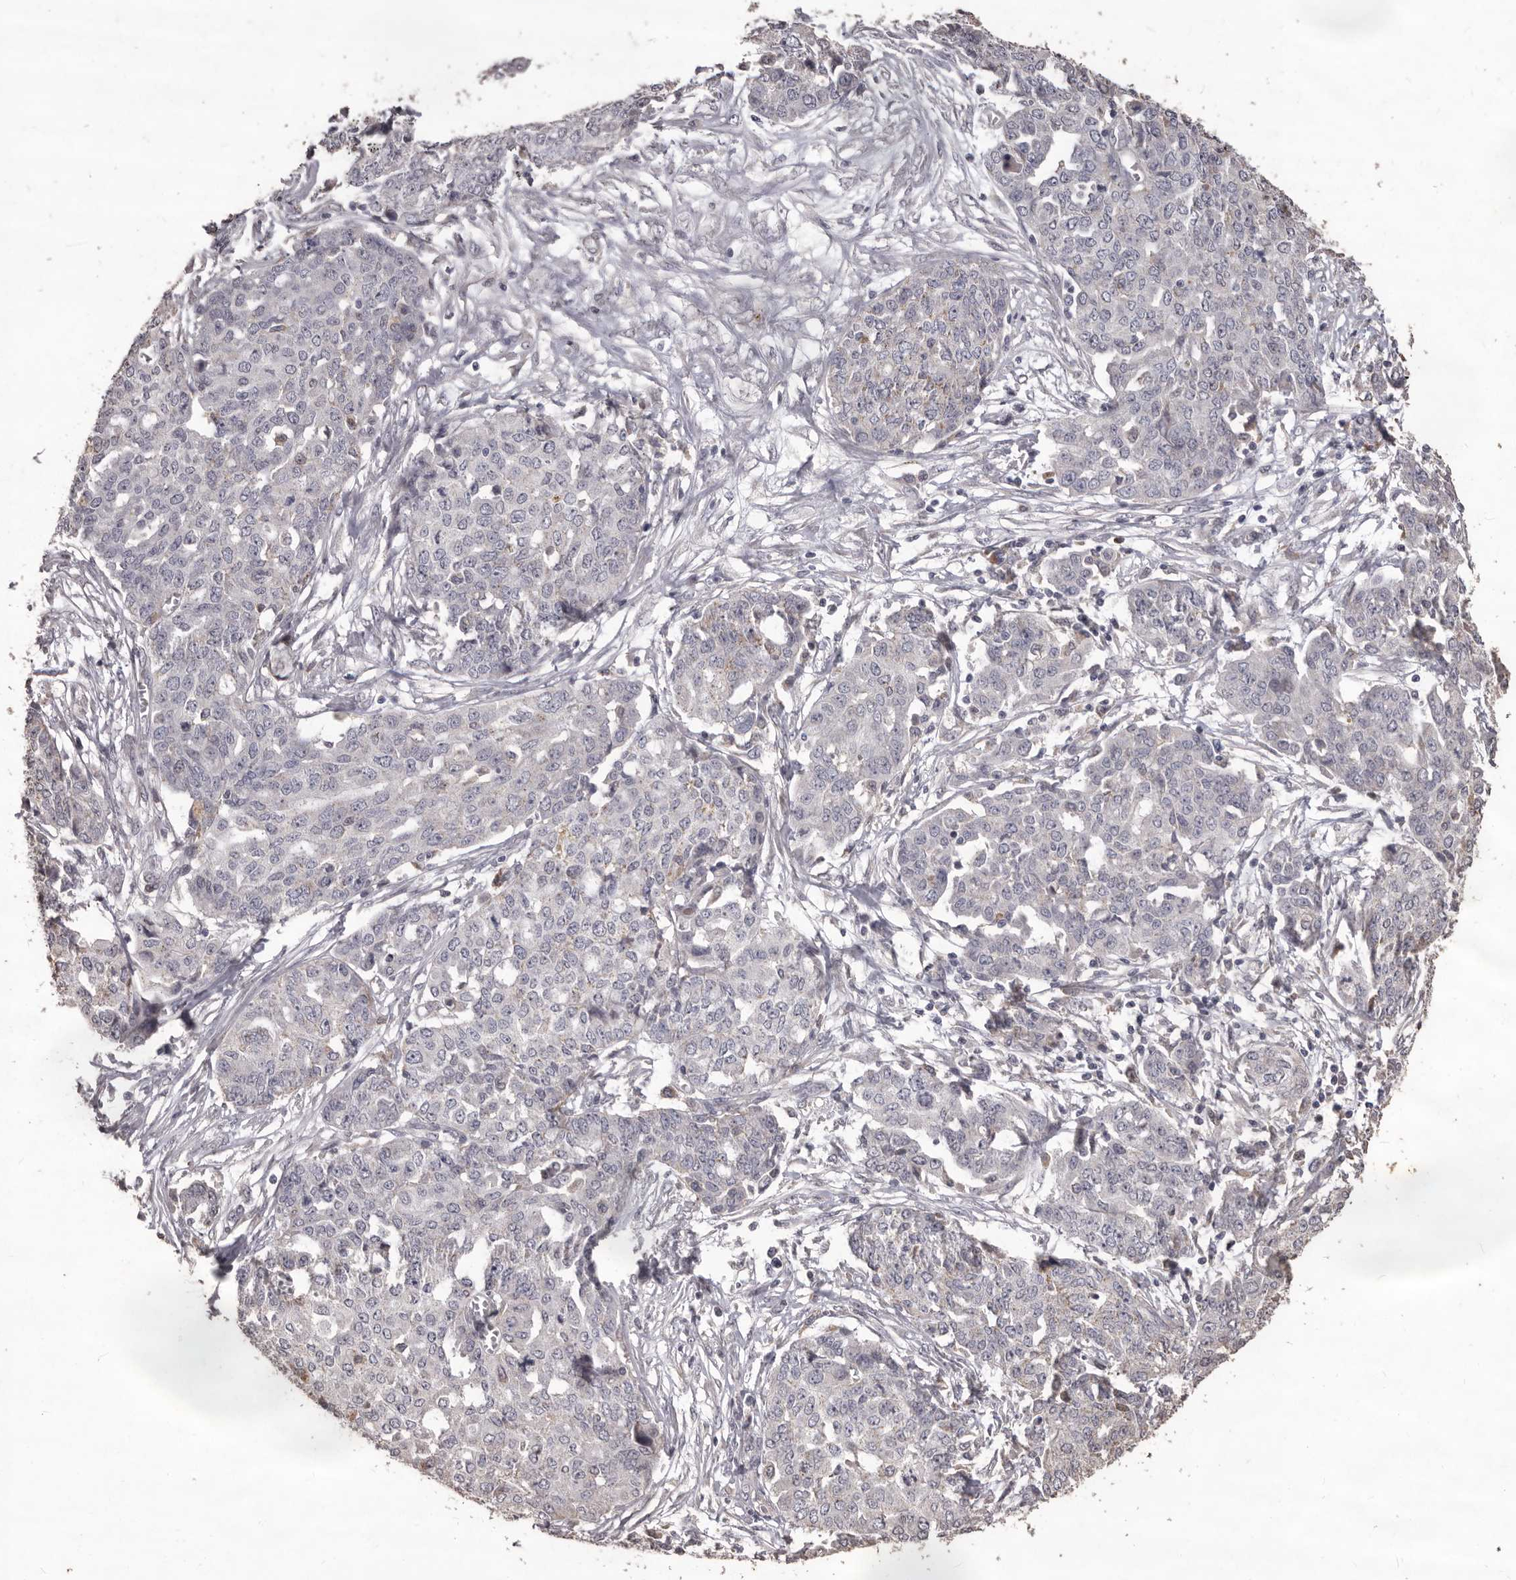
{"staining": {"intensity": "negative", "quantity": "none", "location": "none"}, "tissue": "ovarian cancer", "cell_type": "Tumor cells", "image_type": "cancer", "snomed": [{"axis": "morphology", "description": "Cystadenocarcinoma, serous, NOS"}, {"axis": "topography", "description": "Soft tissue"}, {"axis": "topography", "description": "Ovary"}], "caption": "Tumor cells are negative for brown protein staining in ovarian cancer (serous cystadenocarcinoma). (DAB (3,3'-diaminobenzidine) immunohistochemistry, high magnification).", "gene": "PRSS27", "patient": {"sex": "female", "age": 57}}